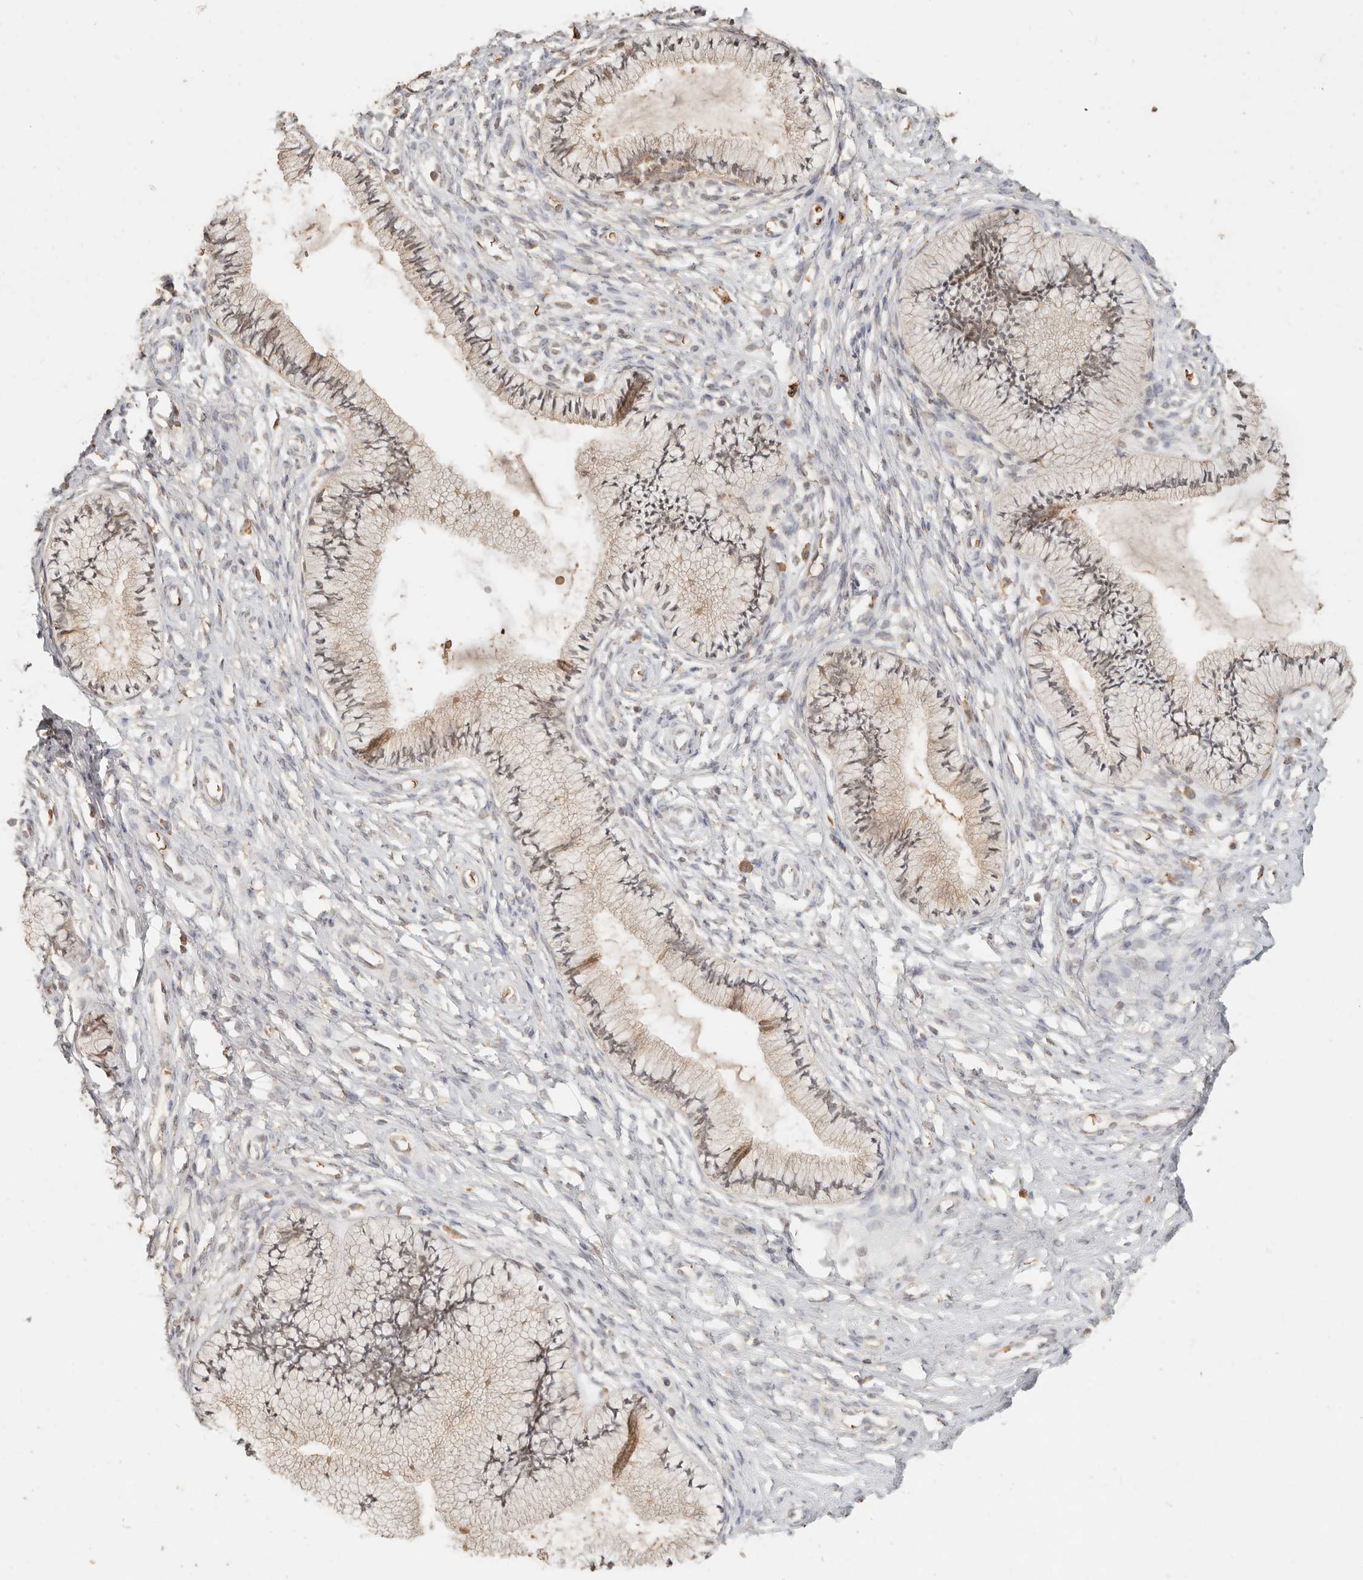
{"staining": {"intensity": "negative", "quantity": "none", "location": "none"}, "tissue": "cervix", "cell_type": "Glandular cells", "image_type": "normal", "snomed": [{"axis": "morphology", "description": "Normal tissue, NOS"}, {"axis": "topography", "description": "Cervix"}], "caption": "DAB (3,3'-diaminobenzidine) immunohistochemical staining of benign human cervix displays no significant expression in glandular cells. (DAB (3,3'-diaminobenzidine) IHC visualized using brightfield microscopy, high magnification).", "gene": "INTS11", "patient": {"sex": "female", "age": 36}}